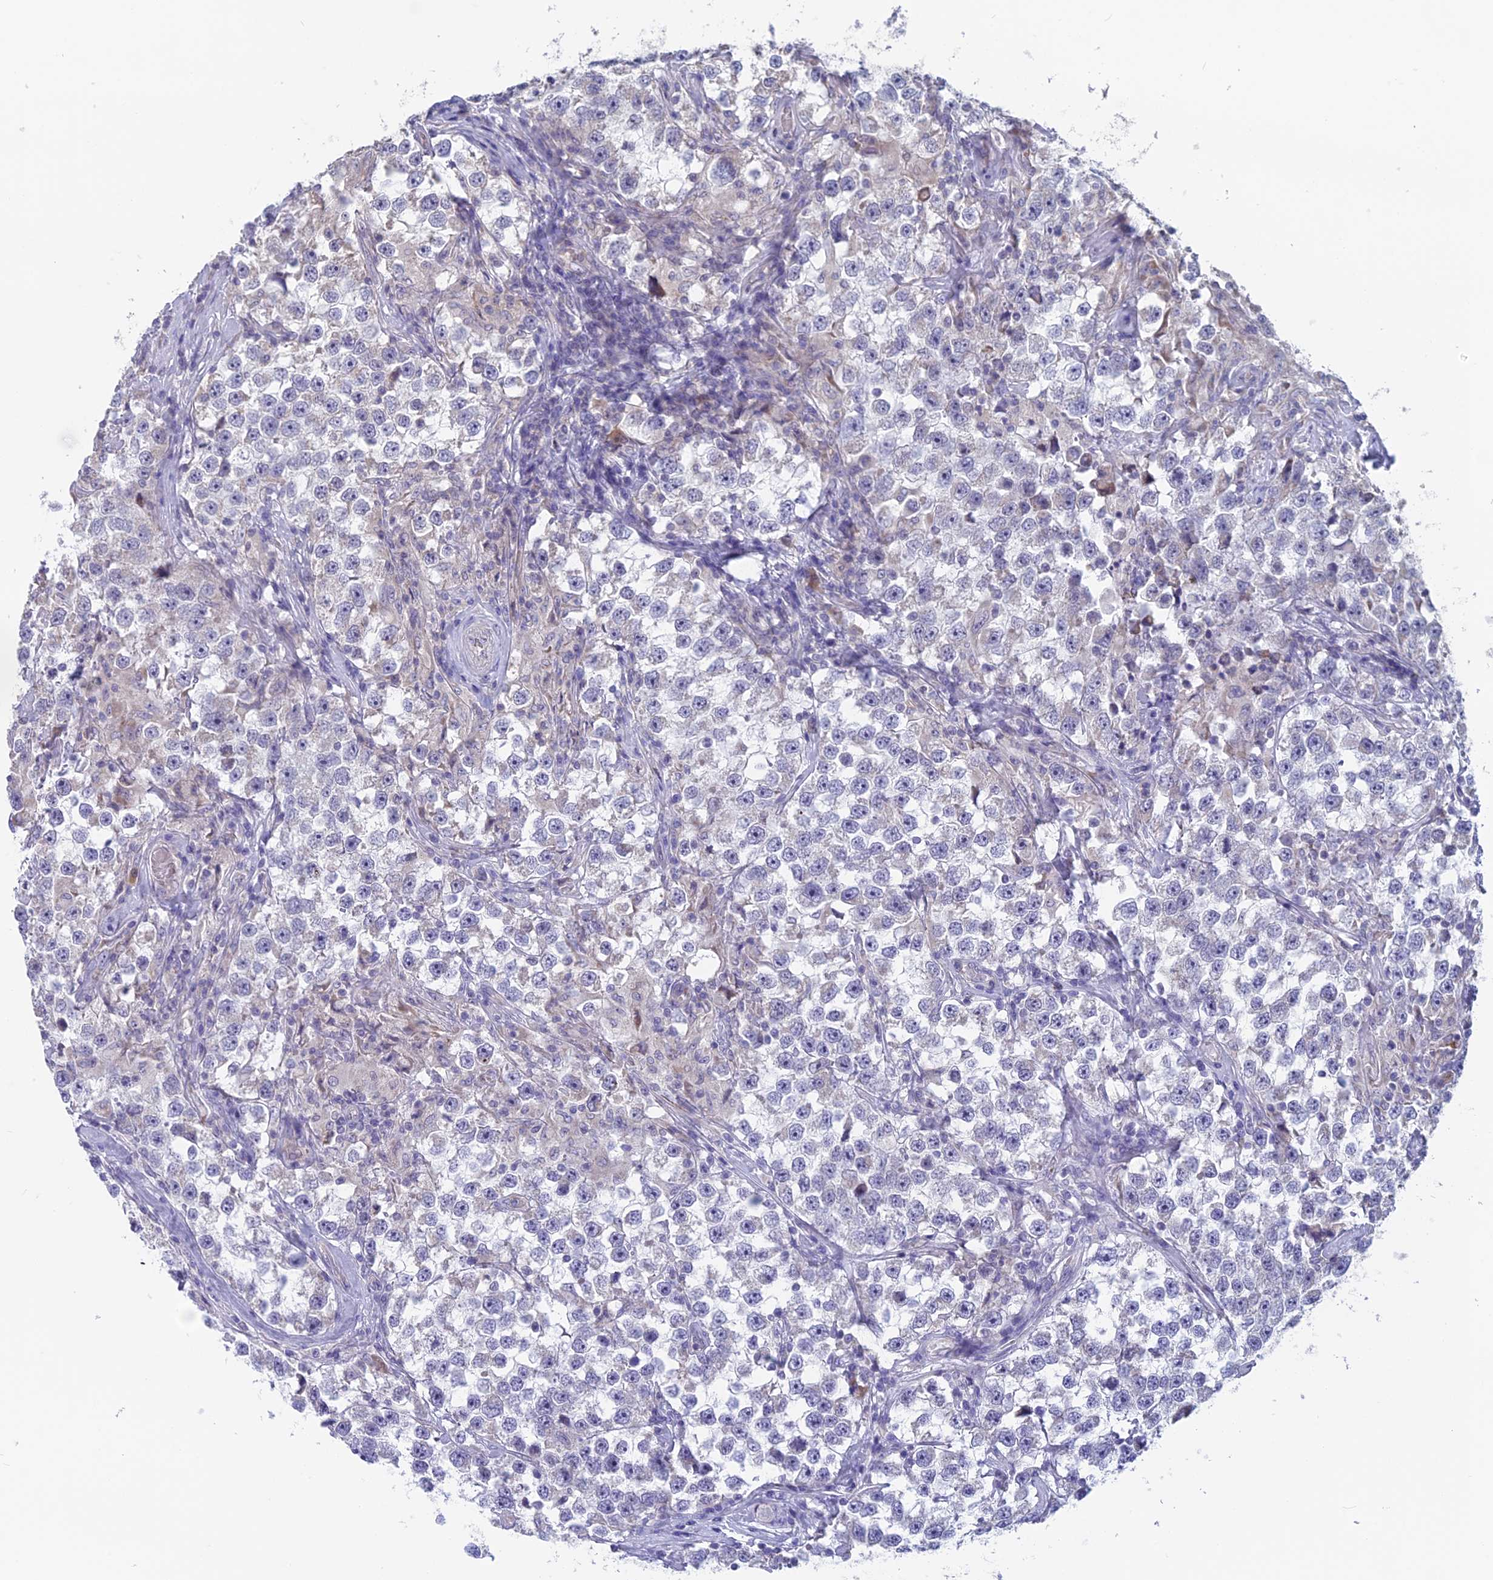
{"staining": {"intensity": "negative", "quantity": "none", "location": "none"}, "tissue": "testis cancer", "cell_type": "Tumor cells", "image_type": "cancer", "snomed": [{"axis": "morphology", "description": "Seminoma, NOS"}, {"axis": "topography", "description": "Testis"}], "caption": "An immunohistochemistry image of testis cancer is shown. There is no staining in tumor cells of testis cancer.", "gene": "MRI1", "patient": {"sex": "male", "age": 46}}